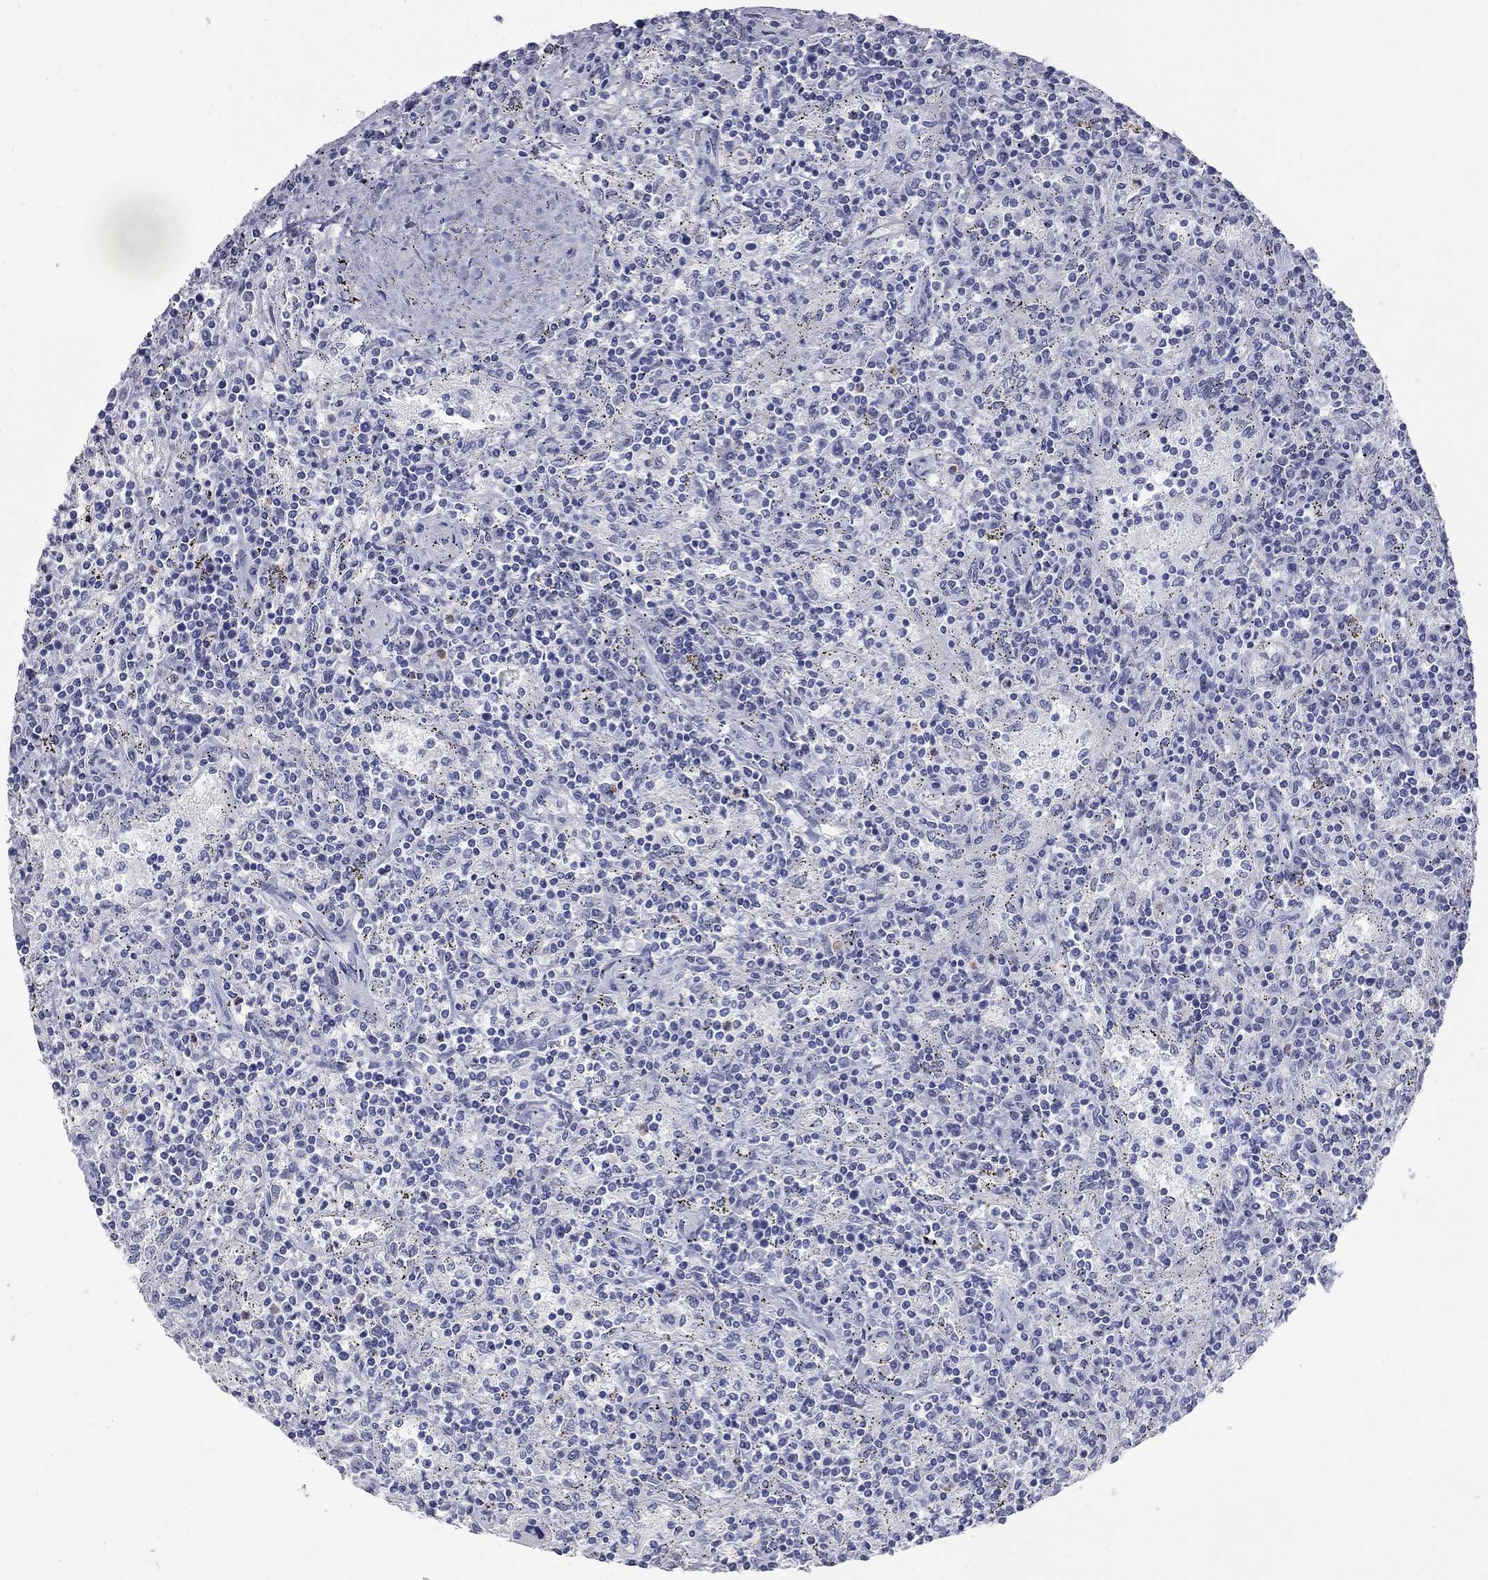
{"staining": {"intensity": "negative", "quantity": "none", "location": "none"}, "tissue": "lymphoma", "cell_type": "Tumor cells", "image_type": "cancer", "snomed": [{"axis": "morphology", "description": "Malignant lymphoma, non-Hodgkin's type, Low grade"}, {"axis": "topography", "description": "Spleen"}], "caption": "IHC image of human malignant lymphoma, non-Hodgkin's type (low-grade) stained for a protein (brown), which displays no staining in tumor cells.", "gene": "AK8", "patient": {"sex": "male", "age": 62}}